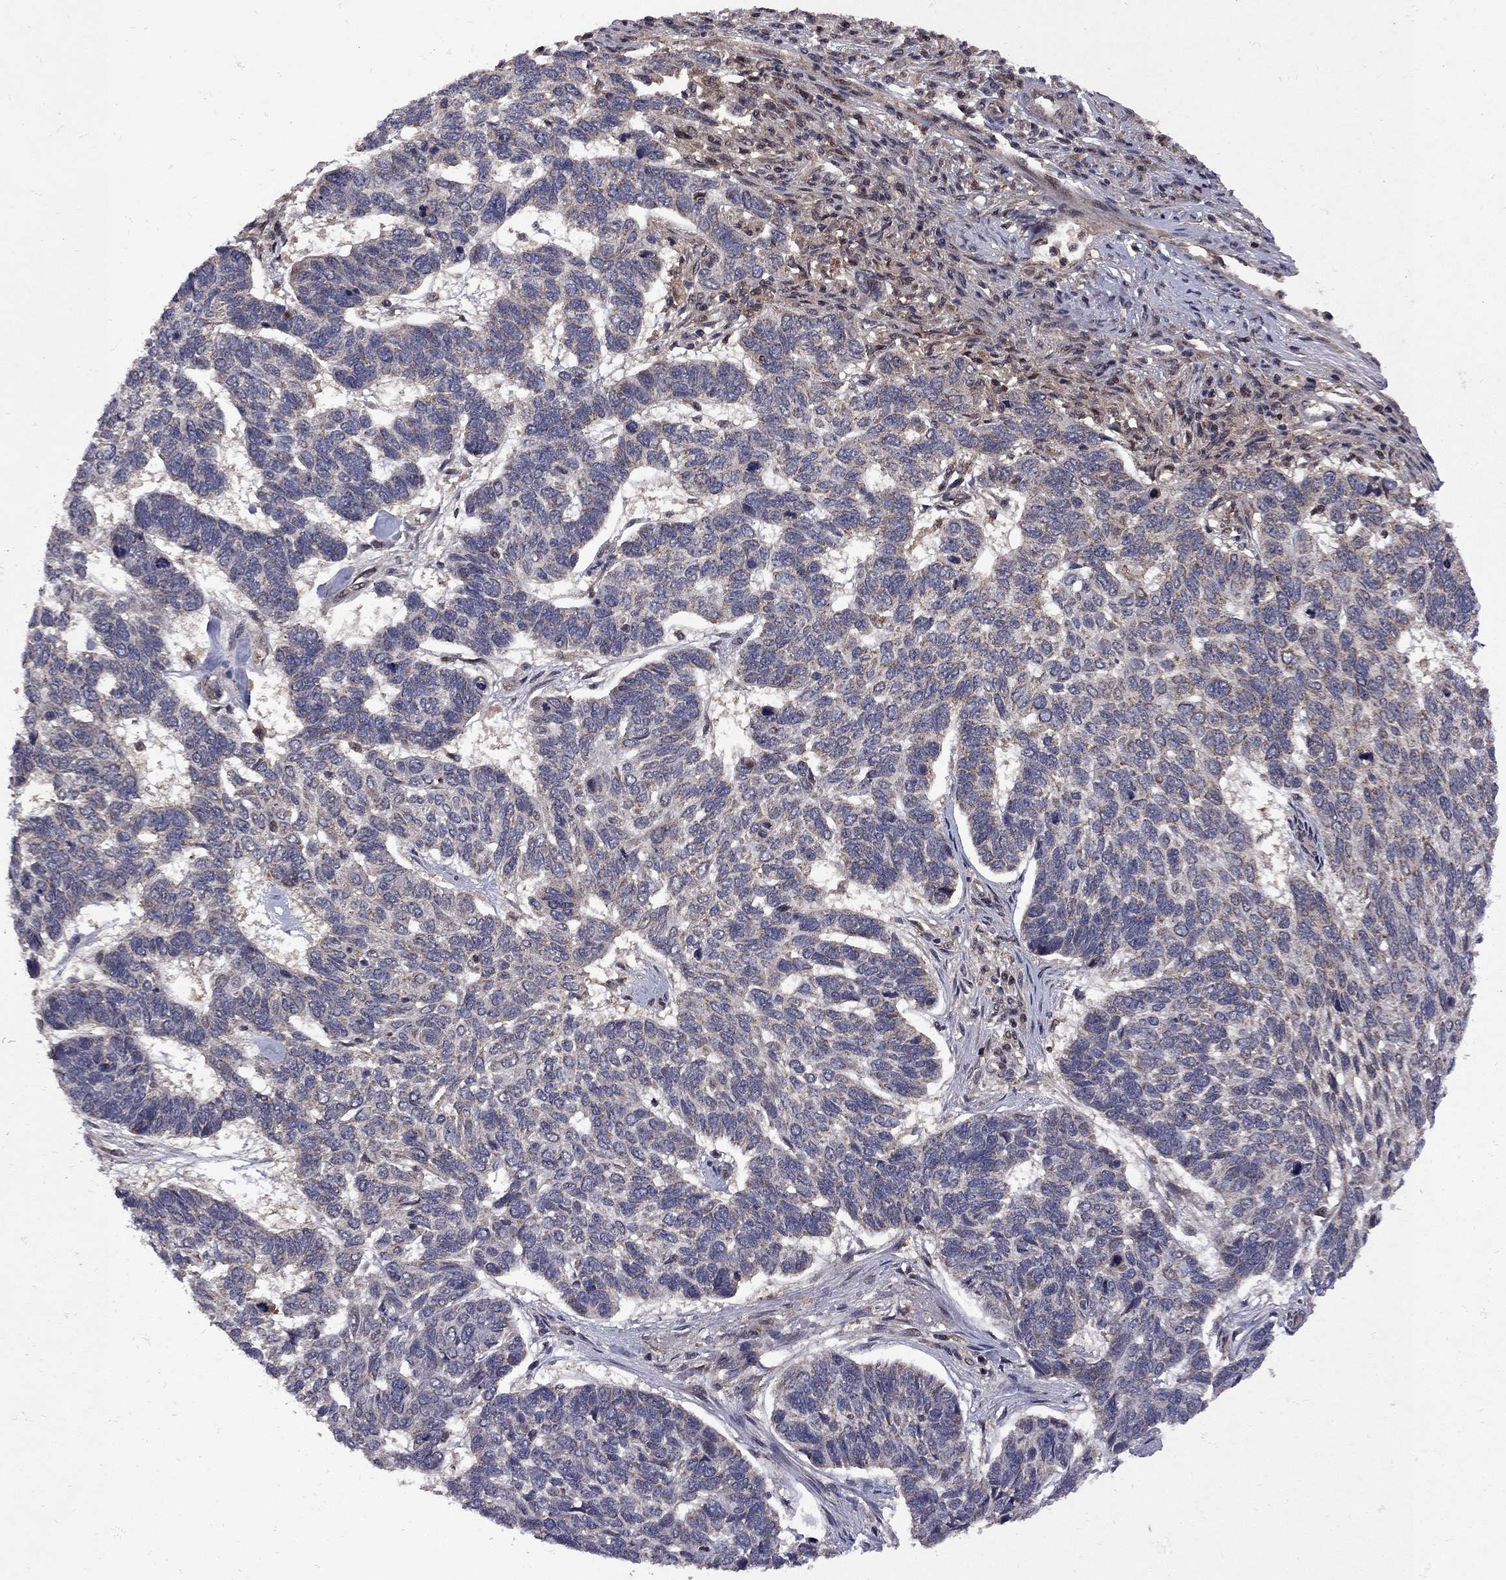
{"staining": {"intensity": "moderate", "quantity": "<25%", "location": "cytoplasmic/membranous"}, "tissue": "skin cancer", "cell_type": "Tumor cells", "image_type": "cancer", "snomed": [{"axis": "morphology", "description": "Basal cell carcinoma"}, {"axis": "topography", "description": "Skin"}], "caption": "A brown stain highlights moderate cytoplasmic/membranous positivity of a protein in human skin cancer (basal cell carcinoma) tumor cells.", "gene": "IPP", "patient": {"sex": "female", "age": 65}}